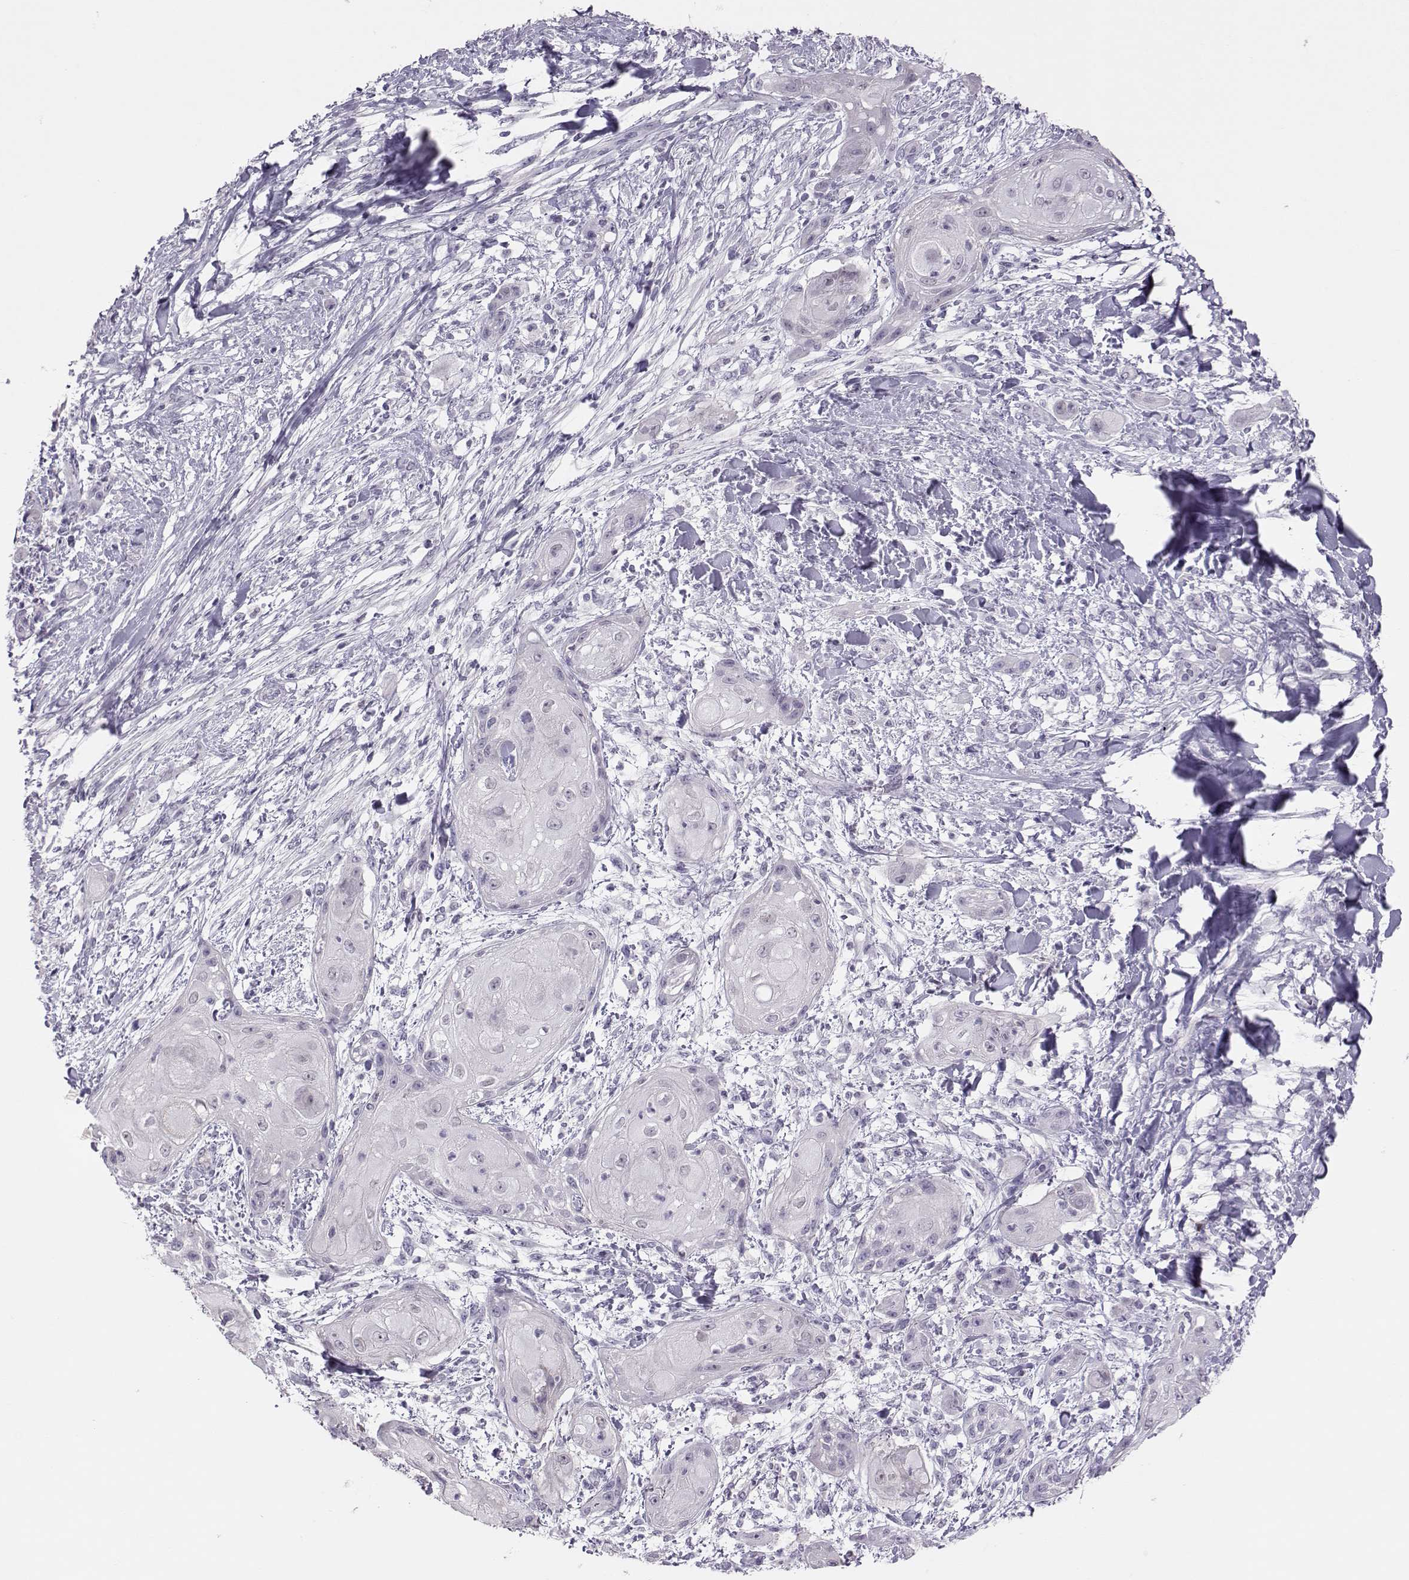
{"staining": {"intensity": "negative", "quantity": "none", "location": "none"}, "tissue": "skin cancer", "cell_type": "Tumor cells", "image_type": "cancer", "snomed": [{"axis": "morphology", "description": "Squamous cell carcinoma, NOS"}, {"axis": "topography", "description": "Skin"}], "caption": "The photomicrograph demonstrates no staining of tumor cells in squamous cell carcinoma (skin). (Brightfield microscopy of DAB (3,3'-diaminobenzidine) immunohistochemistry (IHC) at high magnification).", "gene": "DNAAF1", "patient": {"sex": "male", "age": 62}}